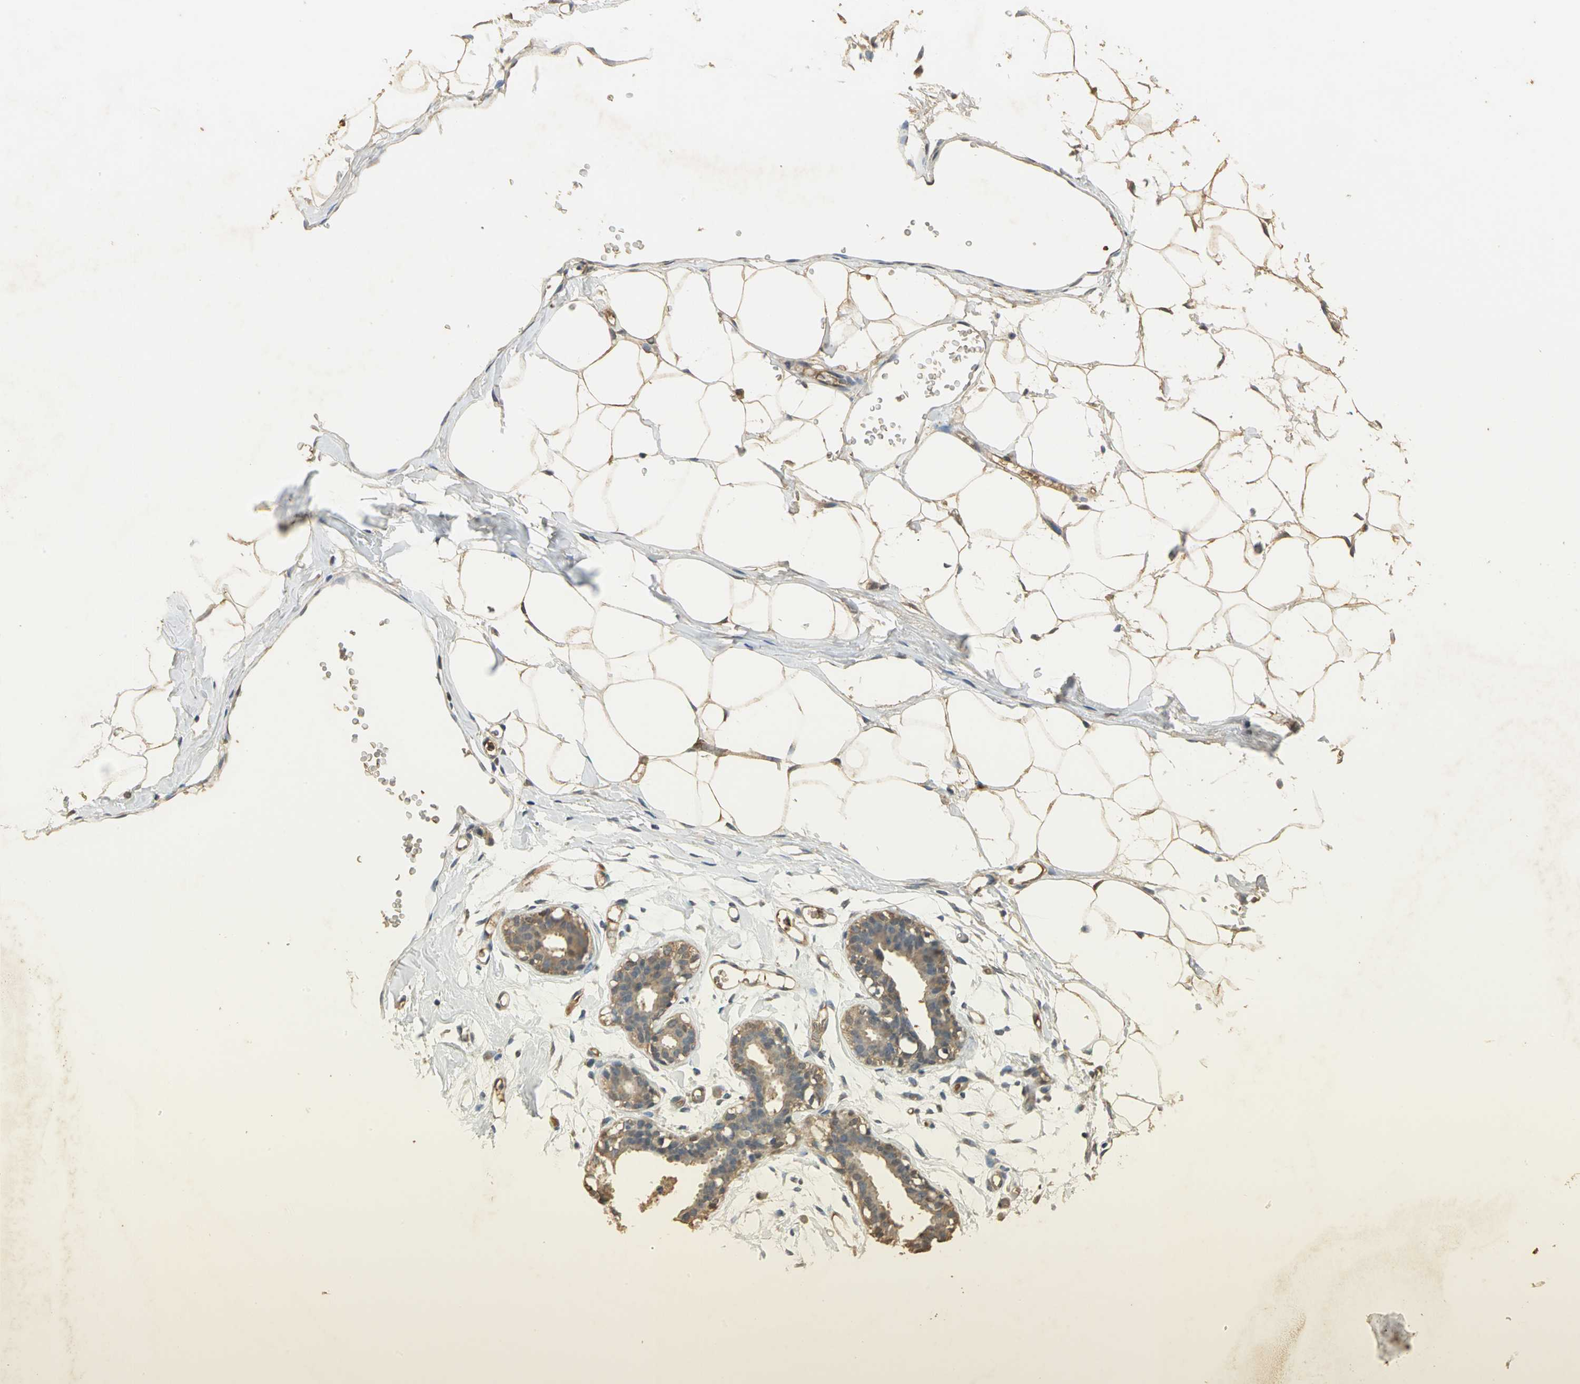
{"staining": {"intensity": "moderate", "quantity": ">75%", "location": "cytoplasmic/membranous,nuclear"}, "tissue": "adipose tissue", "cell_type": "Adipocytes", "image_type": "normal", "snomed": [{"axis": "morphology", "description": "Normal tissue, NOS"}, {"axis": "topography", "description": "Breast"}, {"axis": "topography", "description": "Soft tissue"}], "caption": "The image reveals a brown stain indicating the presence of a protein in the cytoplasmic/membranous,nuclear of adipocytes in adipose tissue. The protein is shown in brown color, while the nuclei are stained blue.", "gene": "GAPDH", "patient": {"sex": "female", "age": 25}}